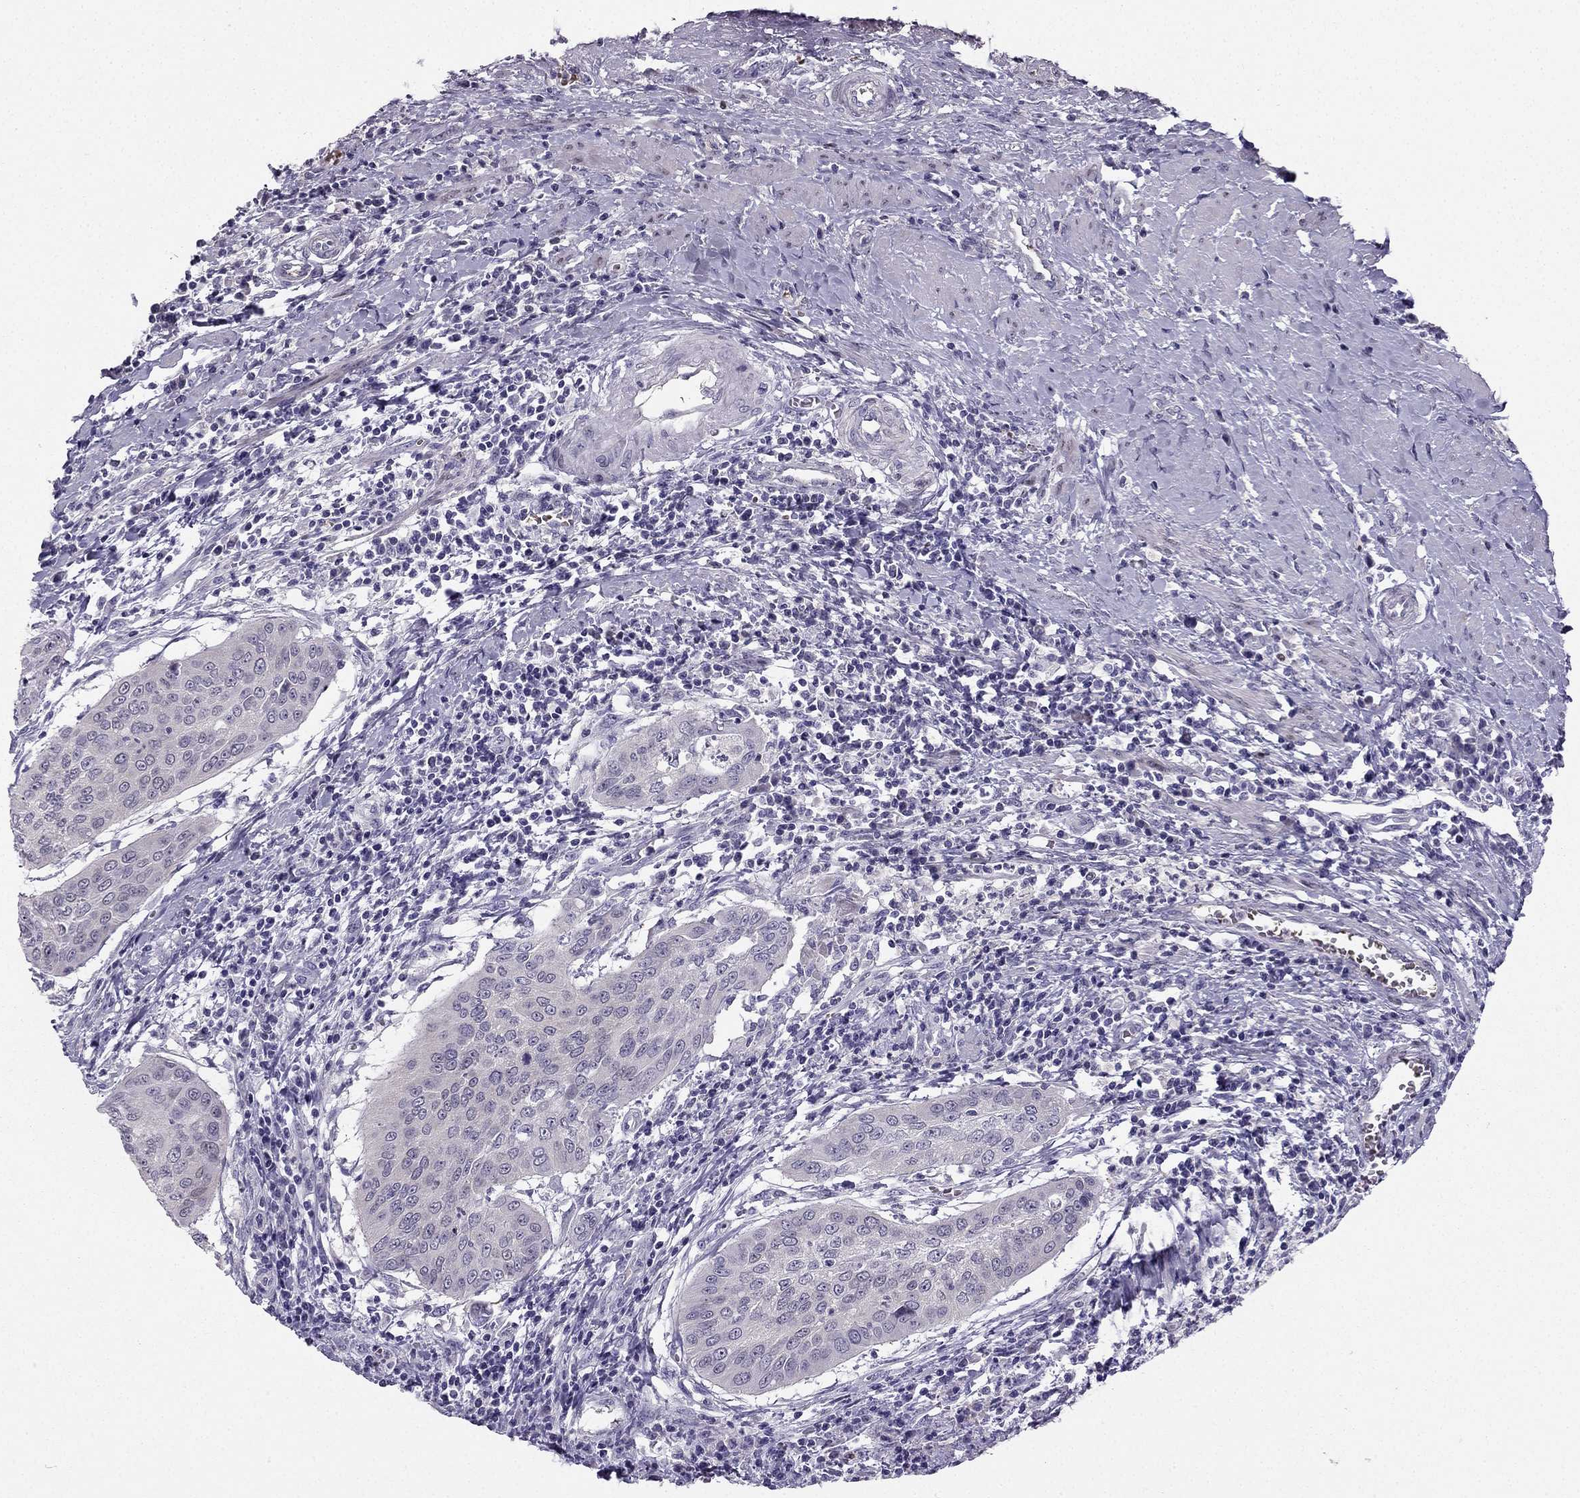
{"staining": {"intensity": "negative", "quantity": "none", "location": "none"}, "tissue": "cervical cancer", "cell_type": "Tumor cells", "image_type": "cancer", "snomed": [{"axis": "morphology", "description": "Squamous cell carcinoma, NOS"}, {"axis": "topography", "description": "Cervix"}], "caption": "There is no significant staining in tumor cells of cervical squamous cell carcinoma.", "gene": "RSPH14", "patient": {"sex": "female", "age": 39}}